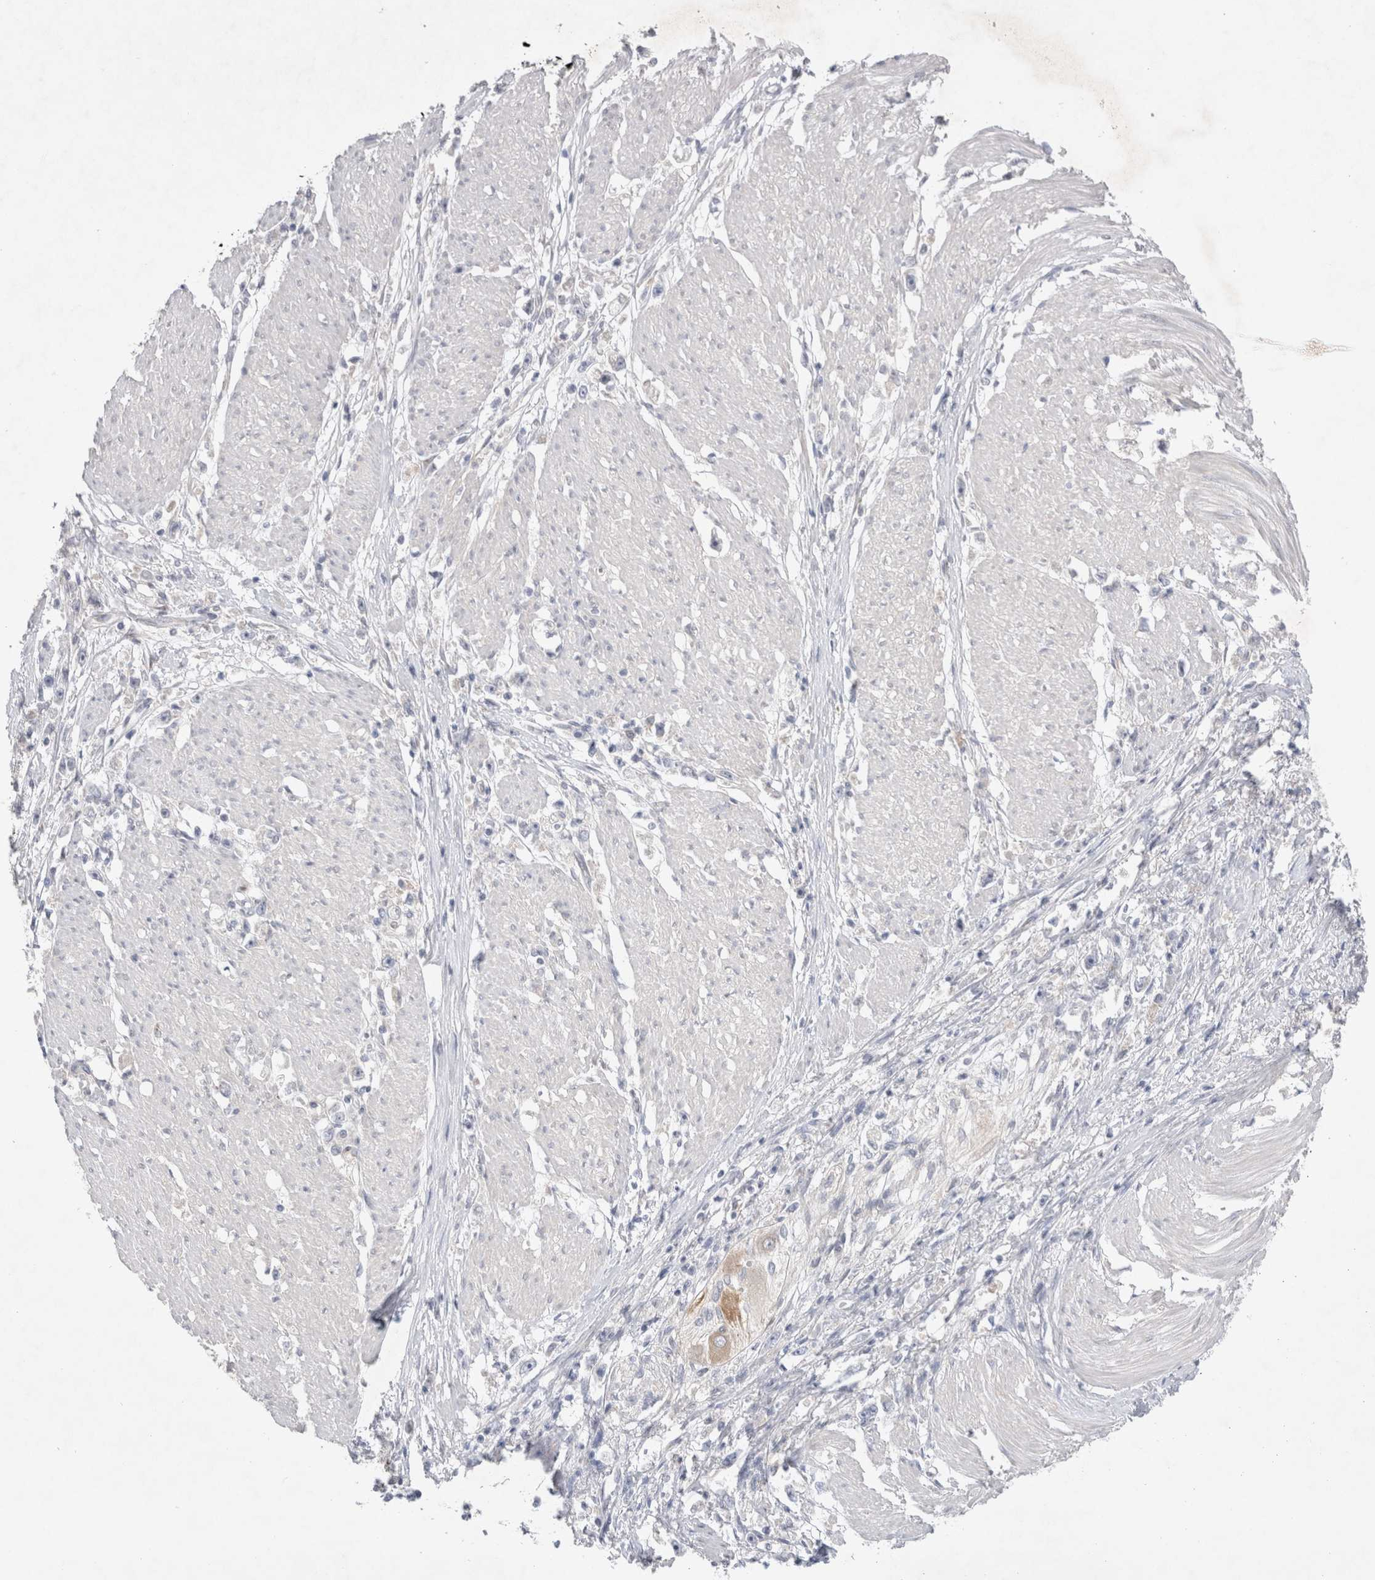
{"staining": {"intensity": "negative", "quantity": "none", "location": "none"}, "tissue": "stomach cancer", "cell_type": "Tumor cells", "image_type": "cancer", "snomed": [{"axis": "morphology", "description": "Adenocarcinoma, NOS"}, {"axis": "topography", "description": "Stomach"}], "caption": "Immunohistochemical staining of adenocarcinoma (stomach) displays no significant staining in tumor cells.", "gene": "BICD2", "patient": {"sex": "female", "age": 59}}